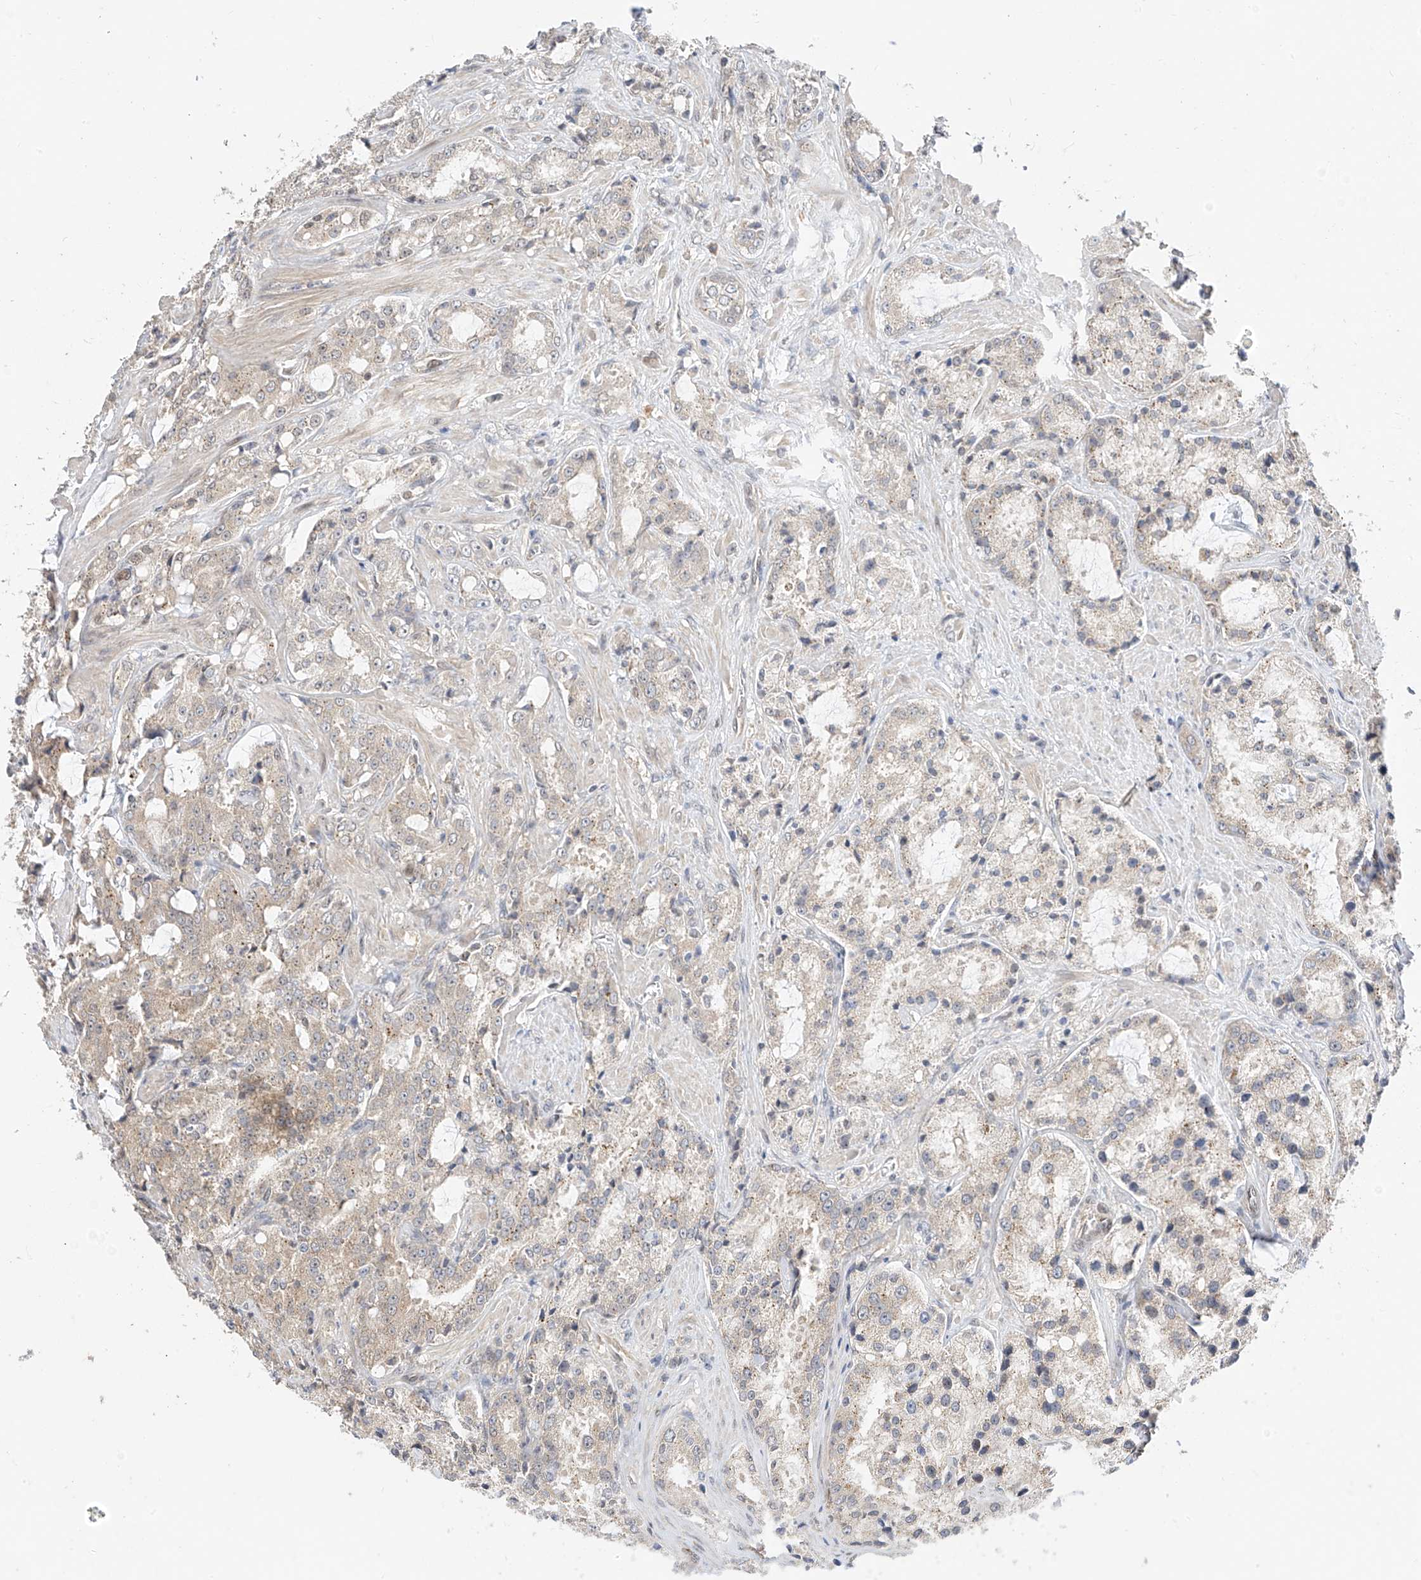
{"staining": {"intensity": "negative", "quantity": "none", "location": "none"}, "tissue": "prostate cancer", "cell_type": "Tumor cells", "image_type": "cancer", "snomed": [{"axis": "morphology", "description": "Adenocarcinoma, High grade"}, {"axis": "topography", "description": "Prostate"}], "caption": "Immunohistochemistry micrograph of human prostate adenocarcinoma (high-grade) stained for a protein (brown), which demonstrates no positivity in tumor cells.", "gene": "MRTFA", "patient": {"sex": "male", "age": 66}}